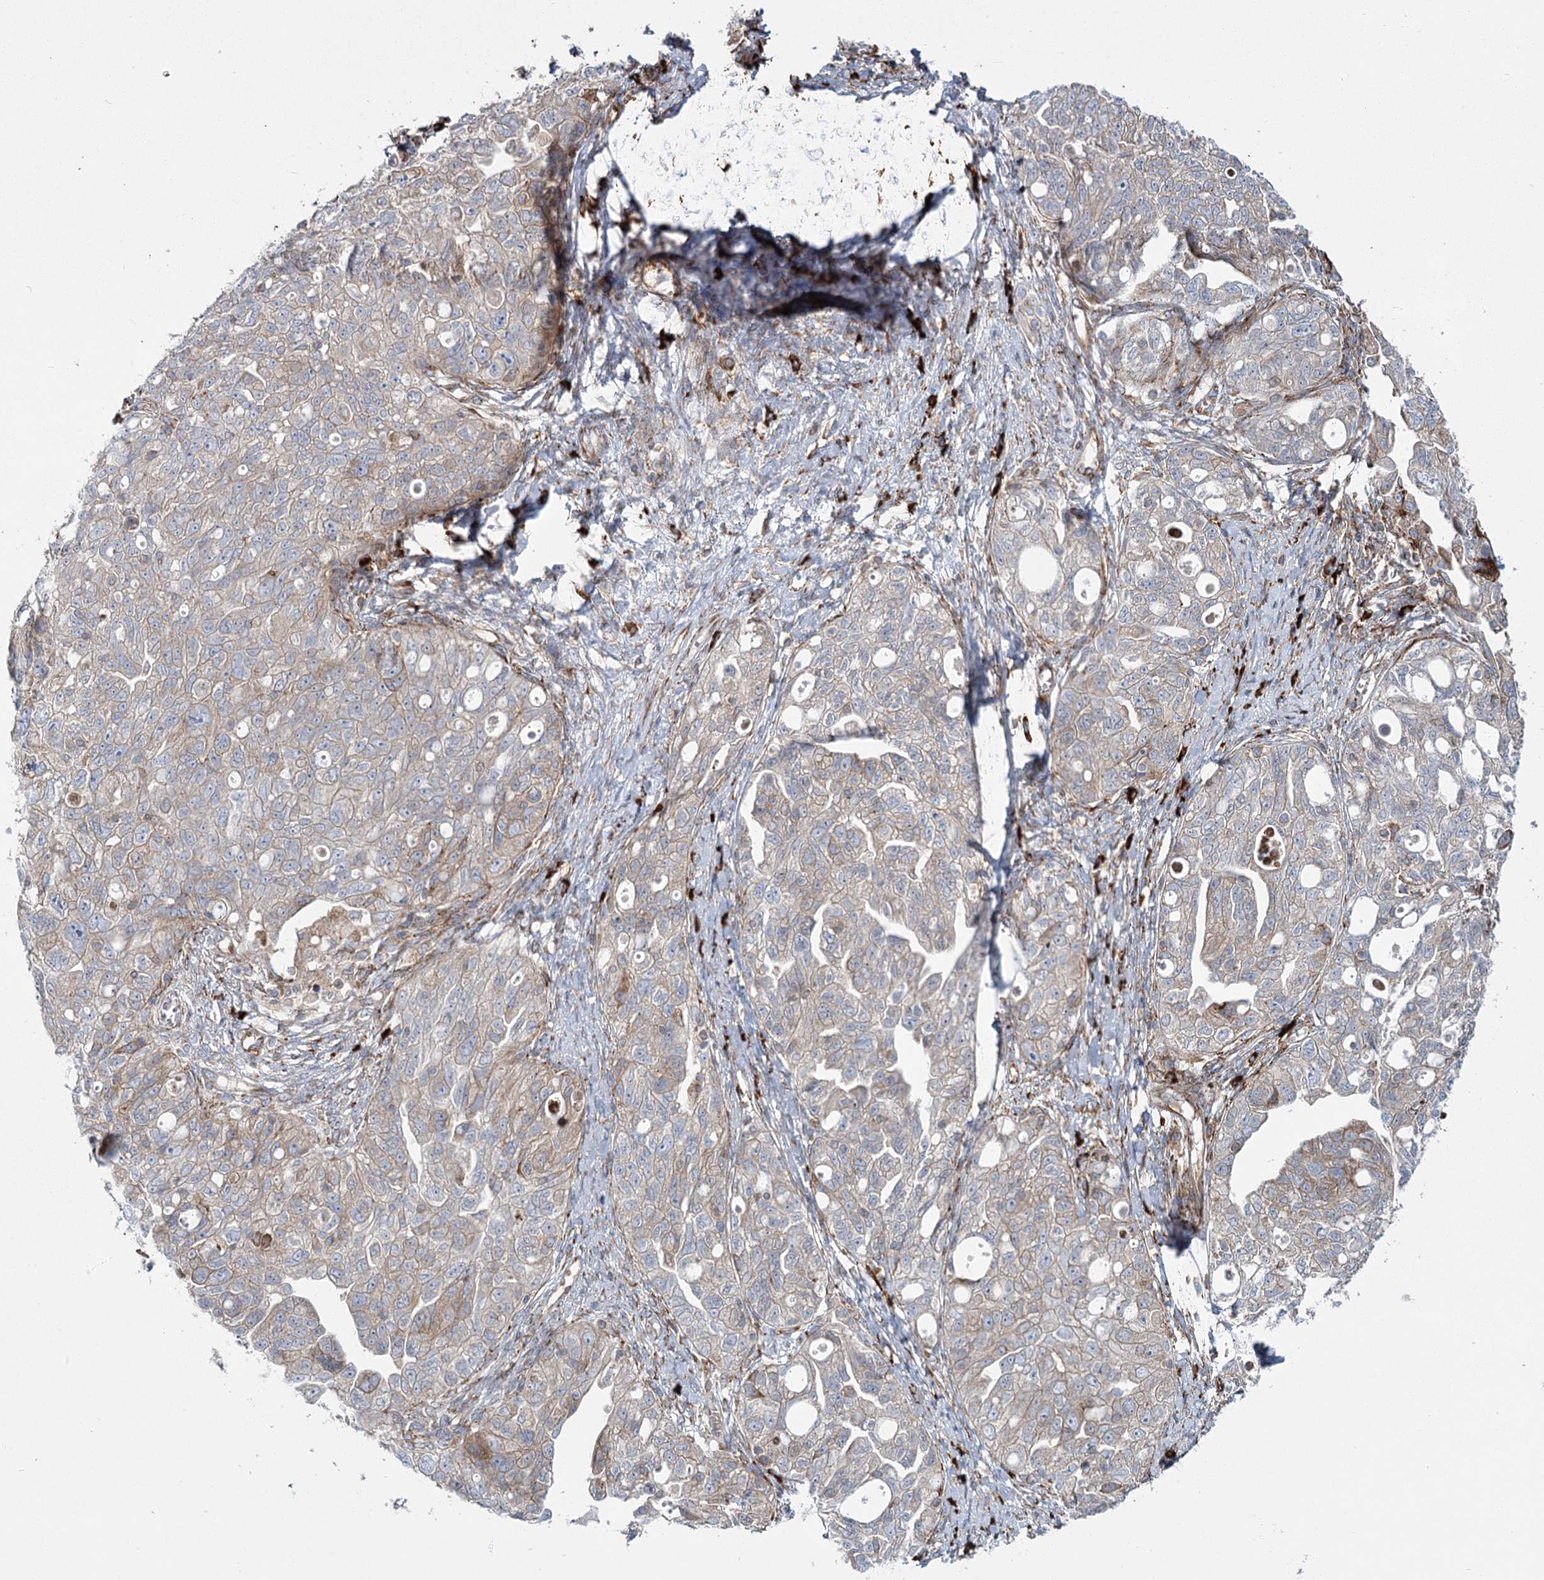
{"staining": {"intensity": "weak", "quantity": "25%-75%", "location": "cytoplasmic/membranous"}, "tissue": "ovarian cancer", "cell_type": "Tumor cells", "image_type": "cancer", "snomed": [{"axis": "morphology", "description": "Carcinoma, NOS"}, {"axis": "morphology", "description": "Cystadenocarcinoma, serous, NOS"}, {"axis": "topography", "description": "Ovary"}], "caption": "There is low levels of weak cytoplasmic/membranous expression in tumor cells of carcinoma (ovarian), as demonstrated by immunohistochemical staining (brown color).", "gene": "POGLUT1", "patient": {"sex": "female", "age": 69}}